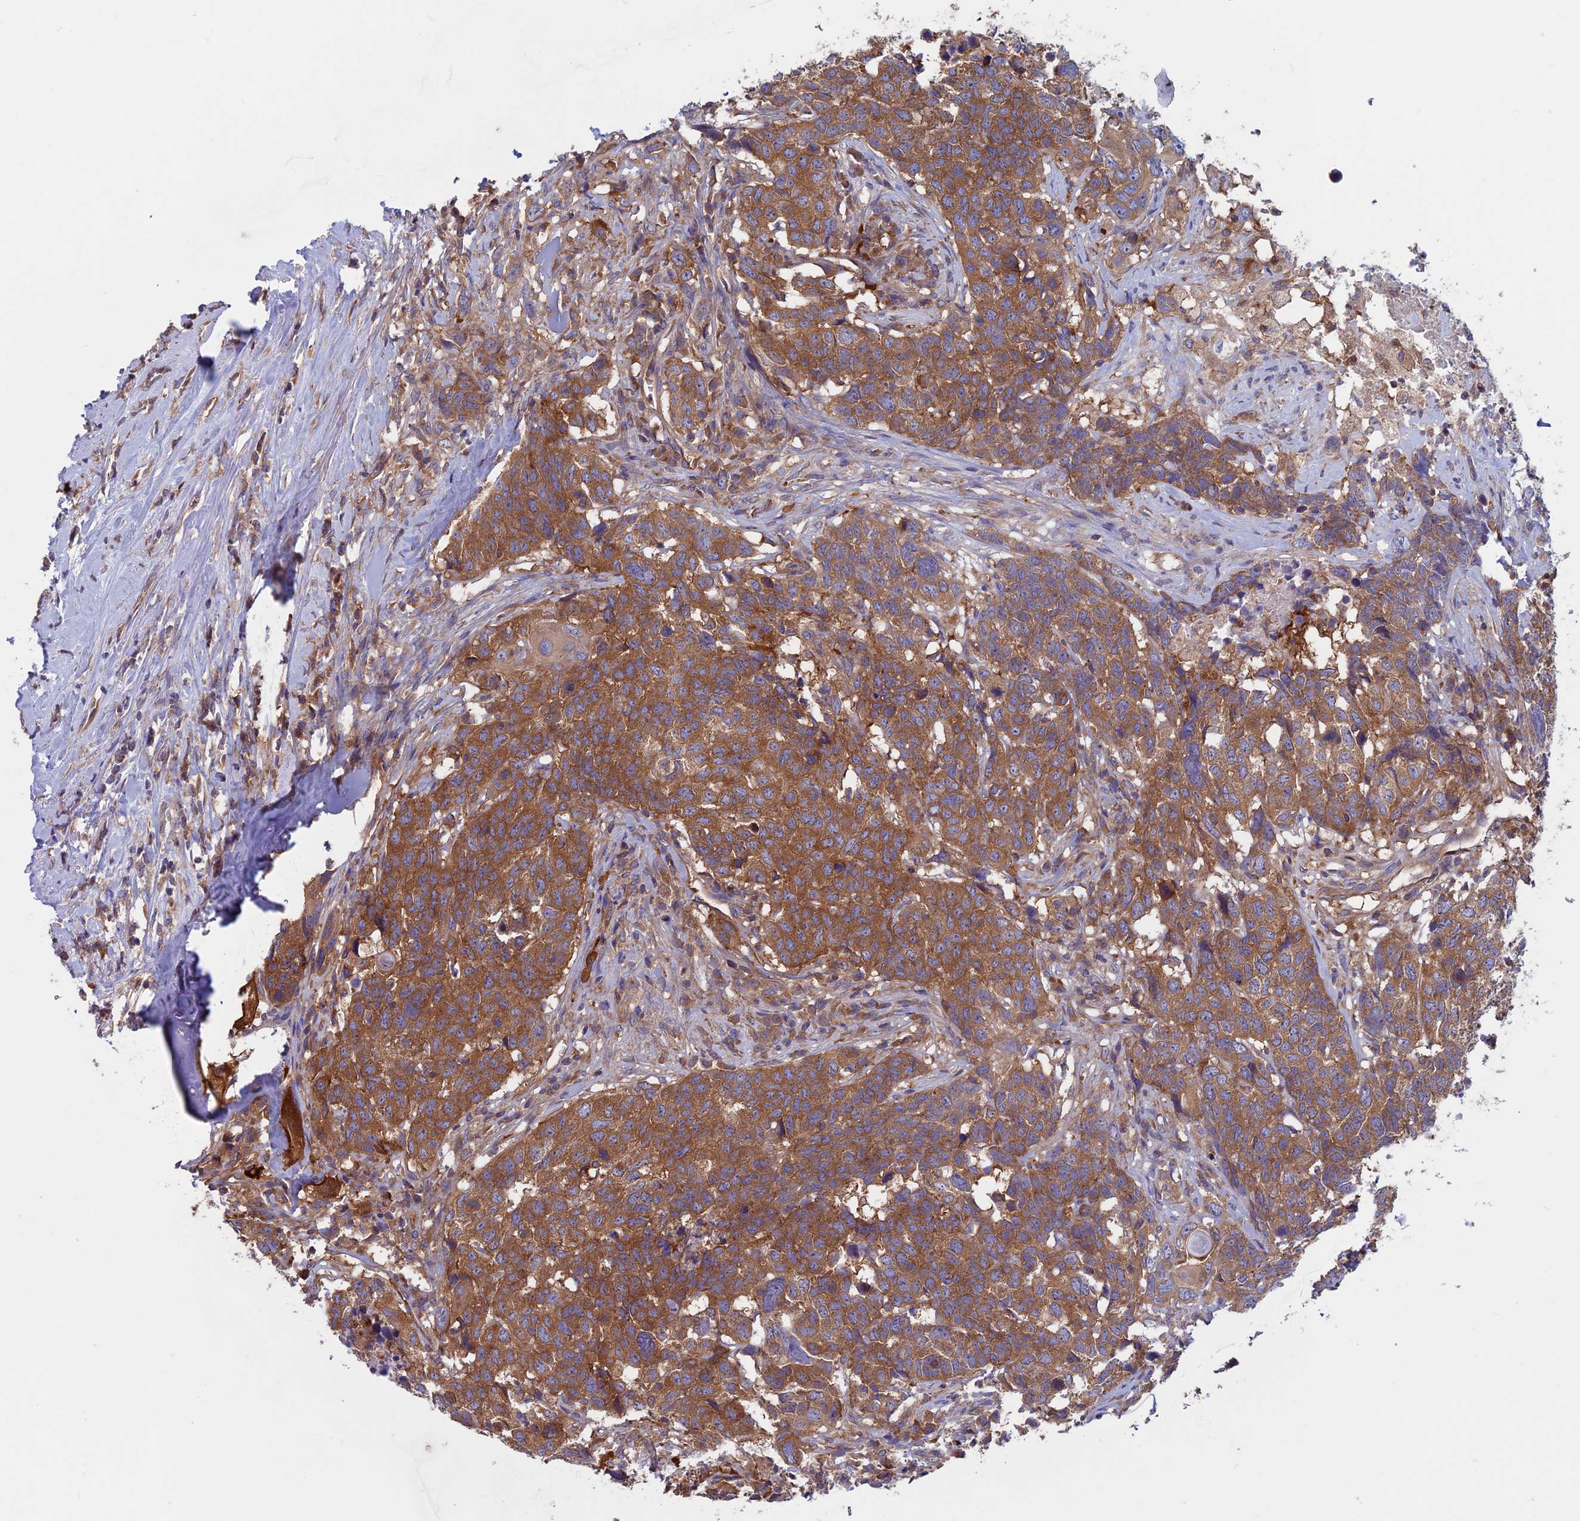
{"staining": {"intensity": "moderate", "quantity": ">75%", "location": "cytoplasmic/membranous"}, "tissue": "head and neck cancer", "cell_type": "Tumor cells", "image_type": "cancer", "snomed": [{"axis": "morphology", "description": "Squamous cell carcinoma, NOS"}, {"axis": "topography", "description": "Head-Neck"}], "caption": "Immunohistochemical staining of head and neck cancer (squamous cell carcinoma) exhibits medium levels of moderate cytoplasmic/membranous protein positivity in approximately >75% of tumor cells.", "gene": "DNM1L", "patient": {"sex": "male", "age": 66}}